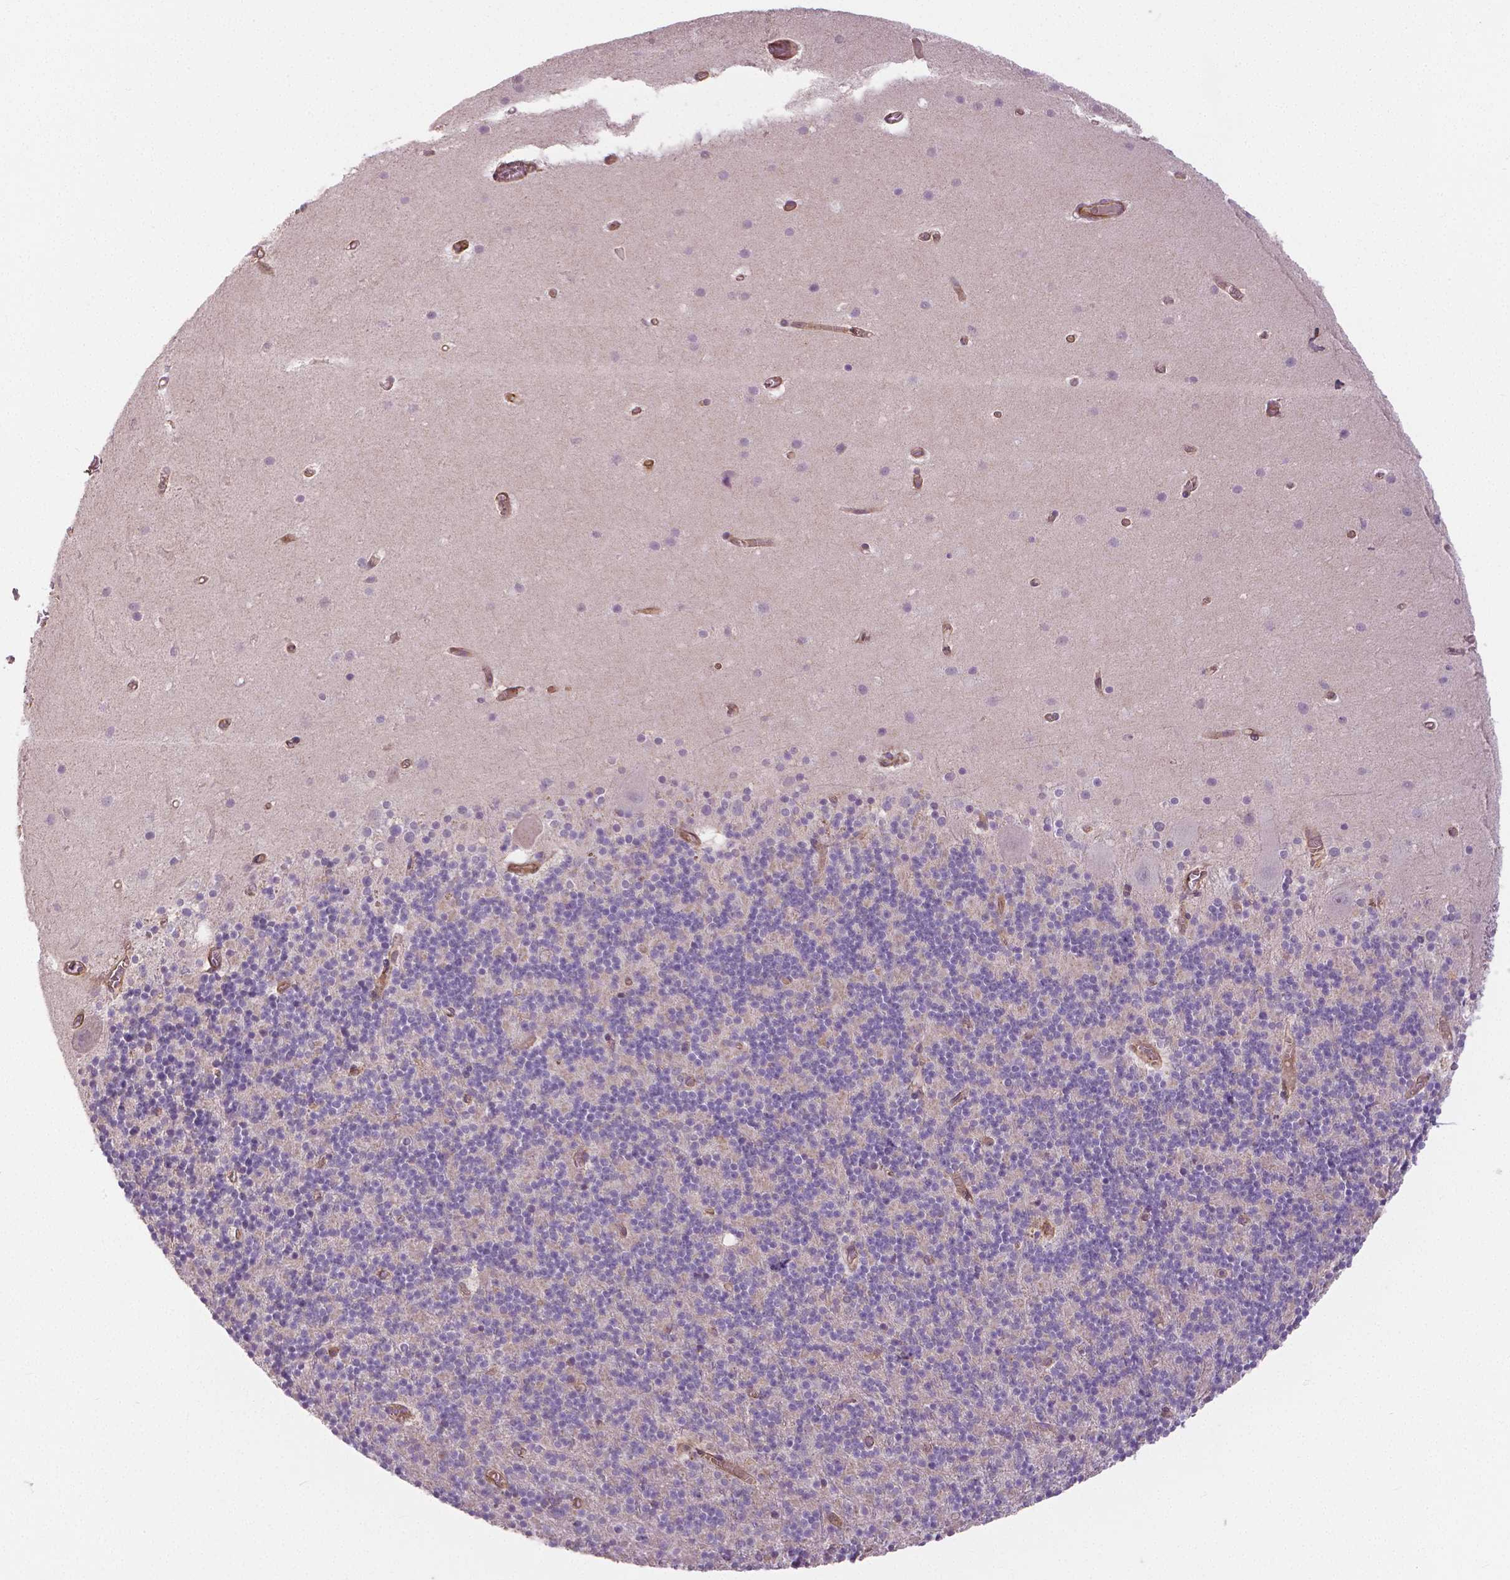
{"staining": {"intensity": "negative", "quantity": "none", "location": "none"}, "tissue": "cerebellum", "cell_type": "Cells in granular layer", "image_type": "normal", "snomed": [{"axis": "morphology", "description": "Normal tissue, NOS"}, {"axis": "topography", "description": "Cerebellum"}], "caption": "High power microscopy micrograph of an immunohistochemistry (IHC) photomicrograph of unremarkable cerebellum, revealing no significant positivity in cells in granular layer.", "gene": "FLT1", "patient": {"sex": "male", "age": 70}}